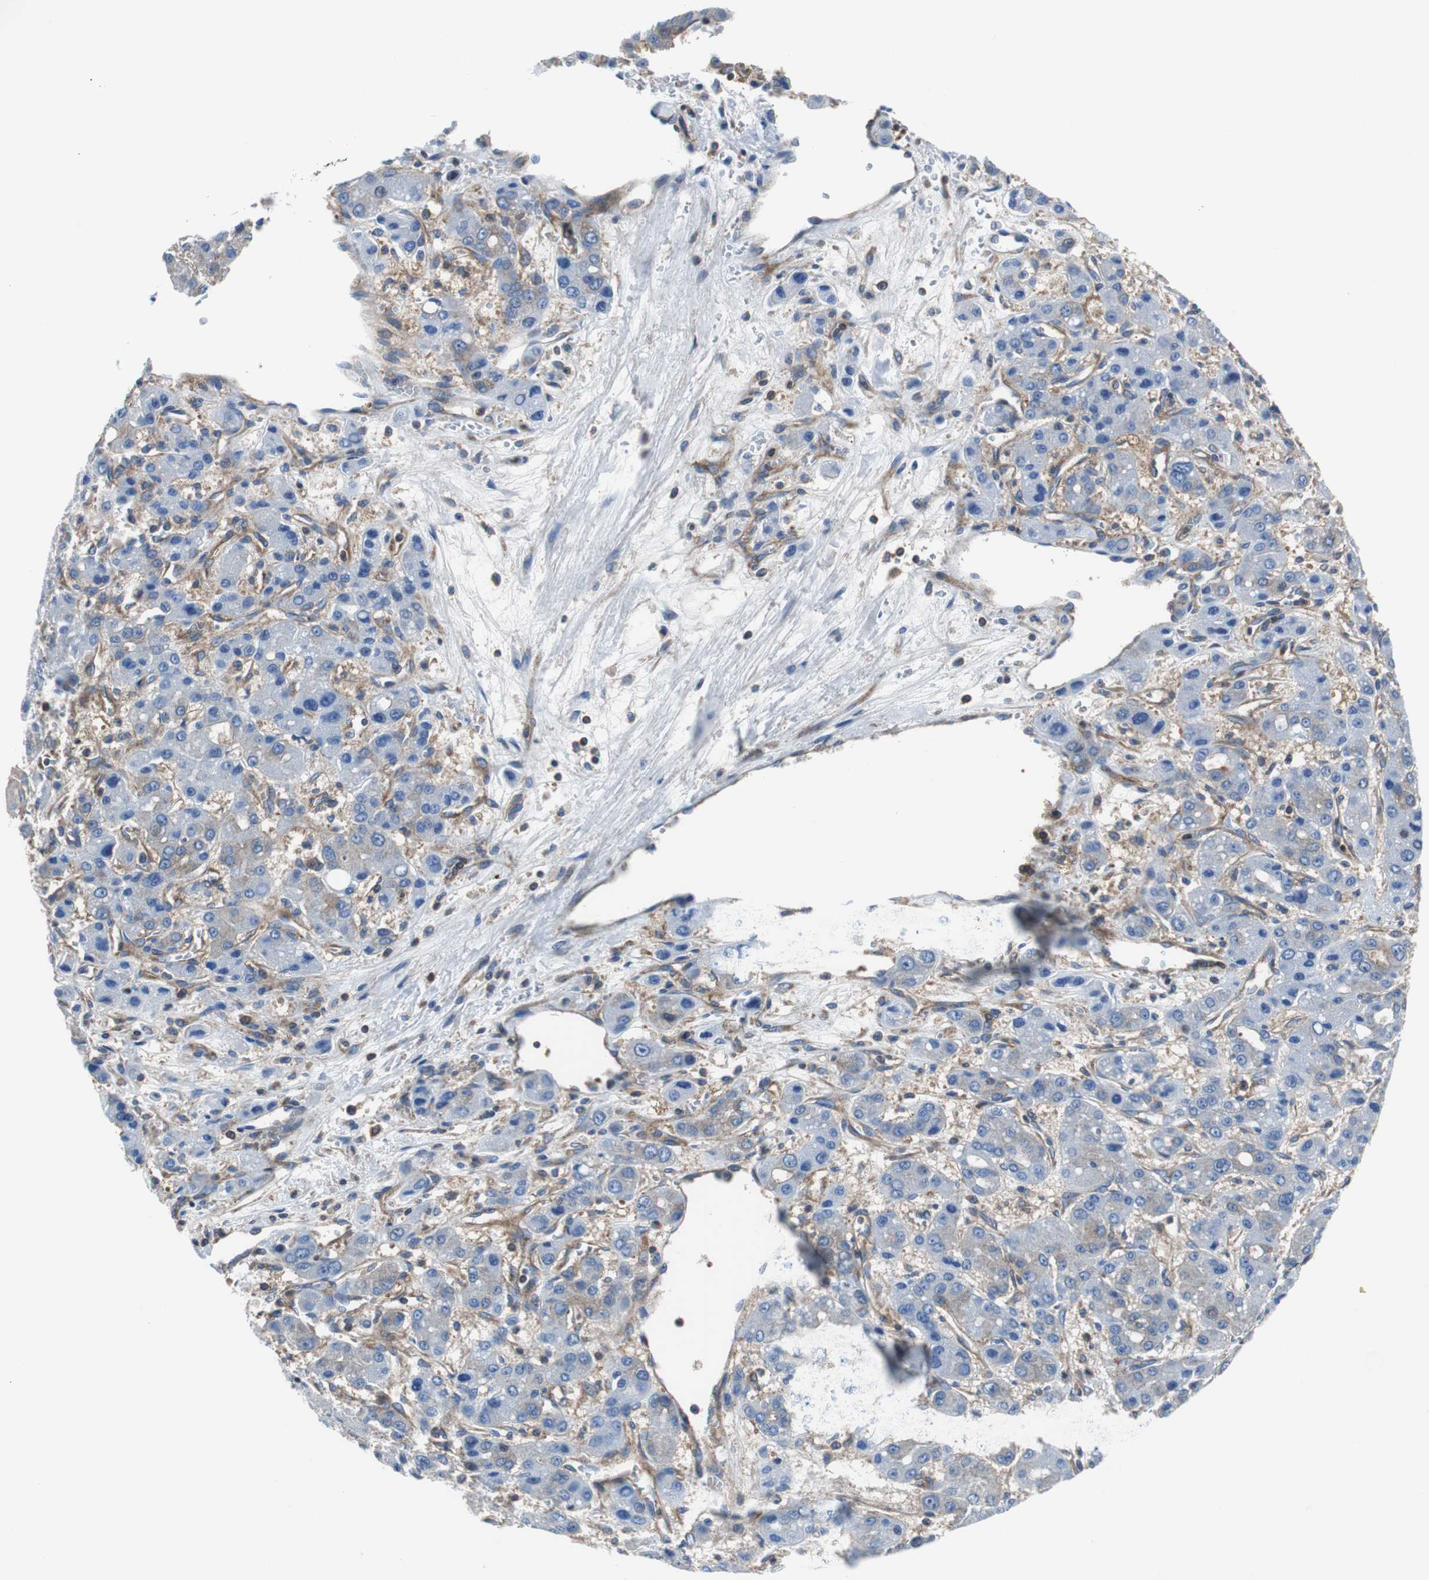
{"staining": {"intensity": "weak", "quantity": "<25%", "location": "cytoplasmic/membranous"}, "tissue": "liver cancer", "cell_type": "Tumor cells", "image_type": "cancer", "snomed": [{"axis": "morphology", "description": "Carcinoma, Hepatocellular, NOS"}, {"axis": "topography", "description": "Liver"}], "caption": "Immunohistochemical staining of hepatocellular carcinoma (liver) shows no significant expression in tumor cells.", "gene": "BRAF", "patient": {"sex": "male", "age": 55}}